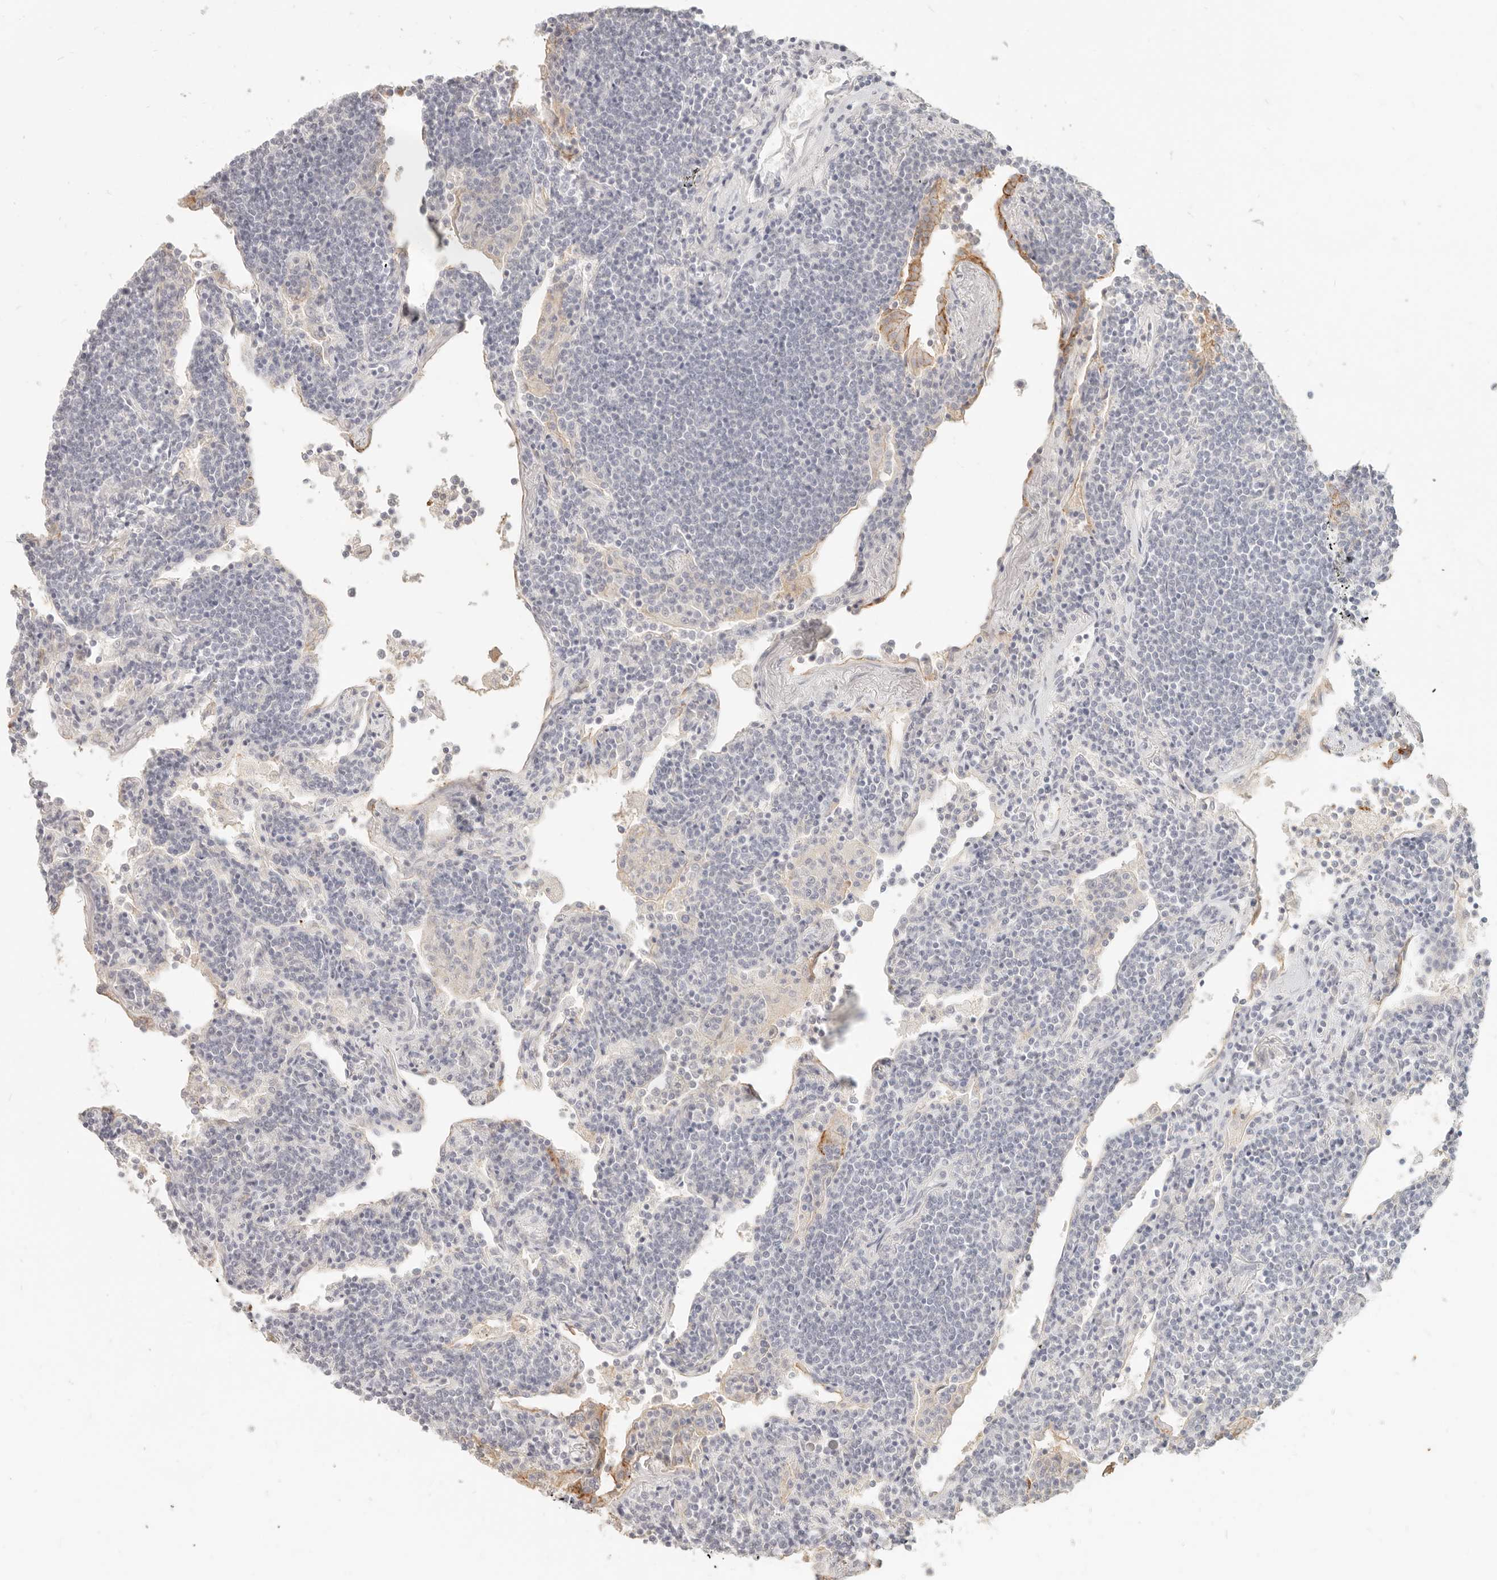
{"staining": {"intensity": "negative", "quantity": "none", "location": "none"}, "tissue": "lymphoma", "cell_type": "Tumor cells", "image_type": "cancer", "snomed": [{"axis": "morphology", "description": "Malignant lymphoma, non-Hodgkin's type, Low grade"}, {"axis": "topography", "description": "Lung"}], "caption": "An immunohistochemistry histopathology image of malignant lymphoma, non-Hodgkin's type (low-grade) is shown. There is no staining in tumor cells of malignant lymphoma, non-Hodgkin's type (low-grade). Nuclei are stained in blue.", "gene": "EPCAM", "patient": {"sex": "female", "age": 71}}